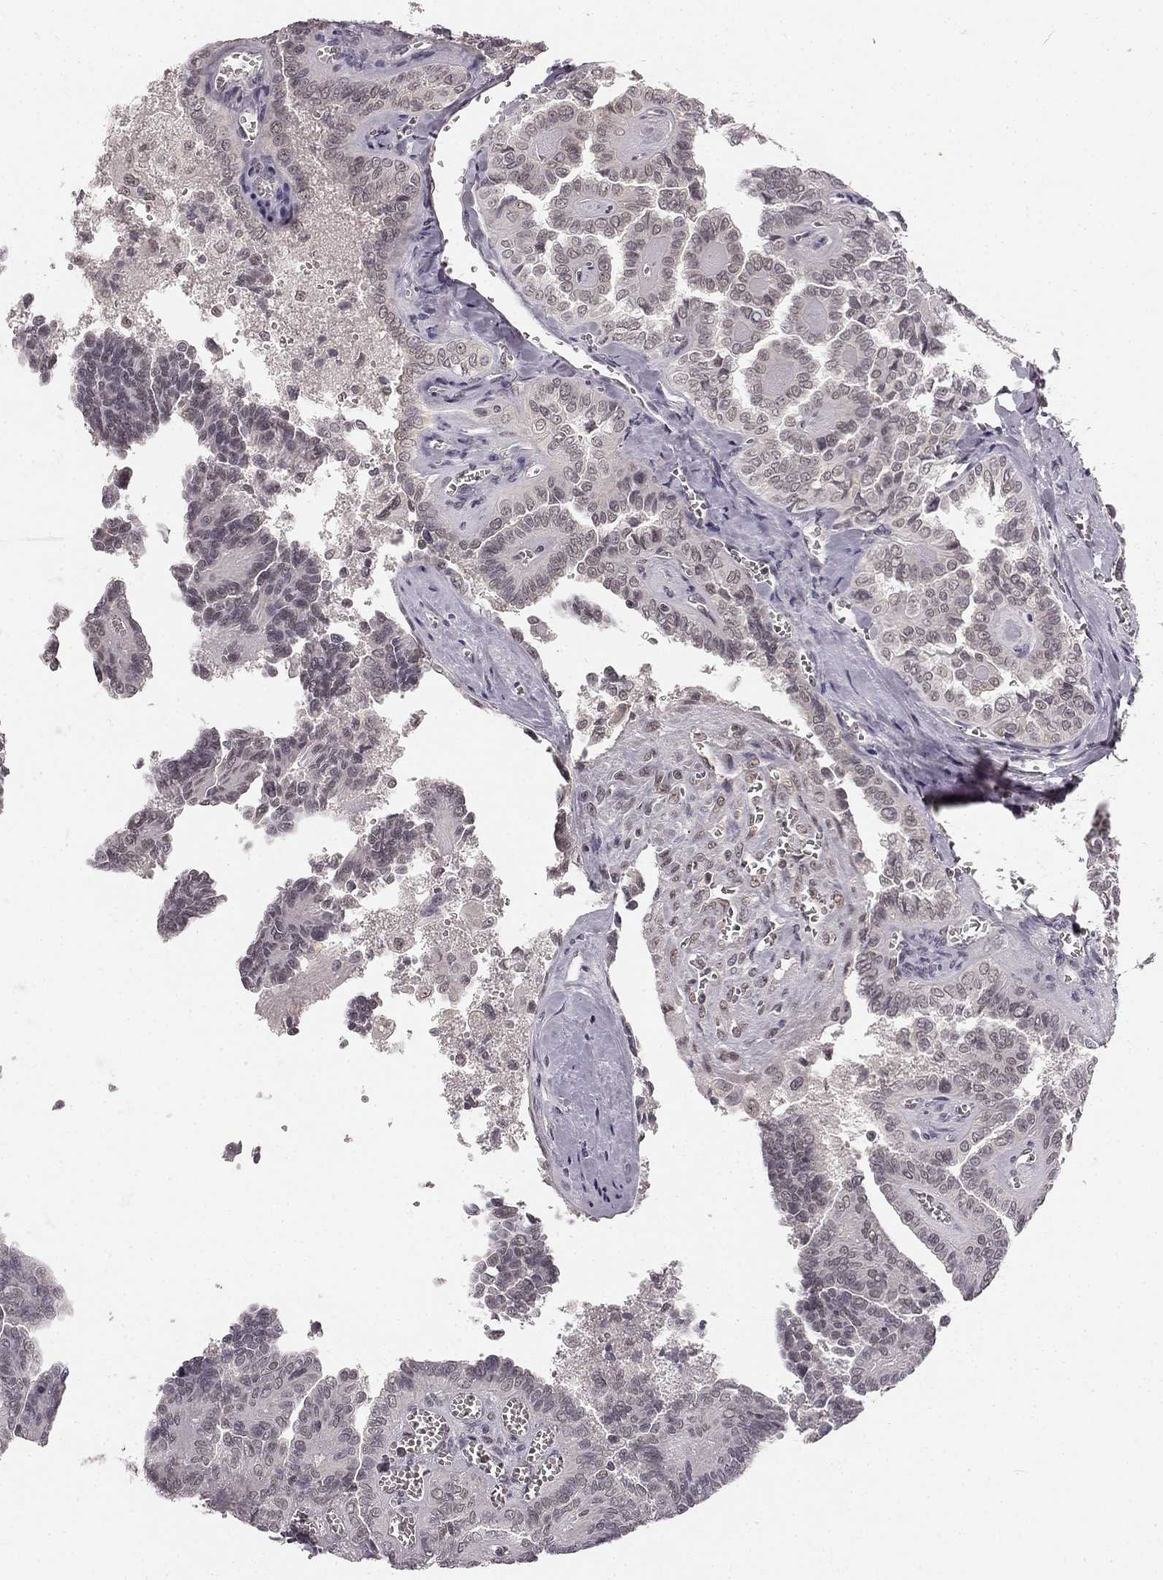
{"staining": {"intensity": "negative", "quantity": "none", "location": "none"}, "tissue": "thyroid cancer", "cell_type": "Tumor cells", "image_type": "cancer", "snomed": [{"axis": "morphology", "description": "Papillary adenocarcinoma, NOS"}, {"axis": "topography", "description": "Thyroid gland"}], "caption": "High magnification brightfield microscopy of thyroid cancer (papillary adenocarcinoma) stained with DAB (3,3'-diaminobenzidine) (brown) and counterstained with hematoxylin (blue): tumor cells show no significant positivity.", "gene": "HCN4", "patient": {"sex": "female", "age": 41}}